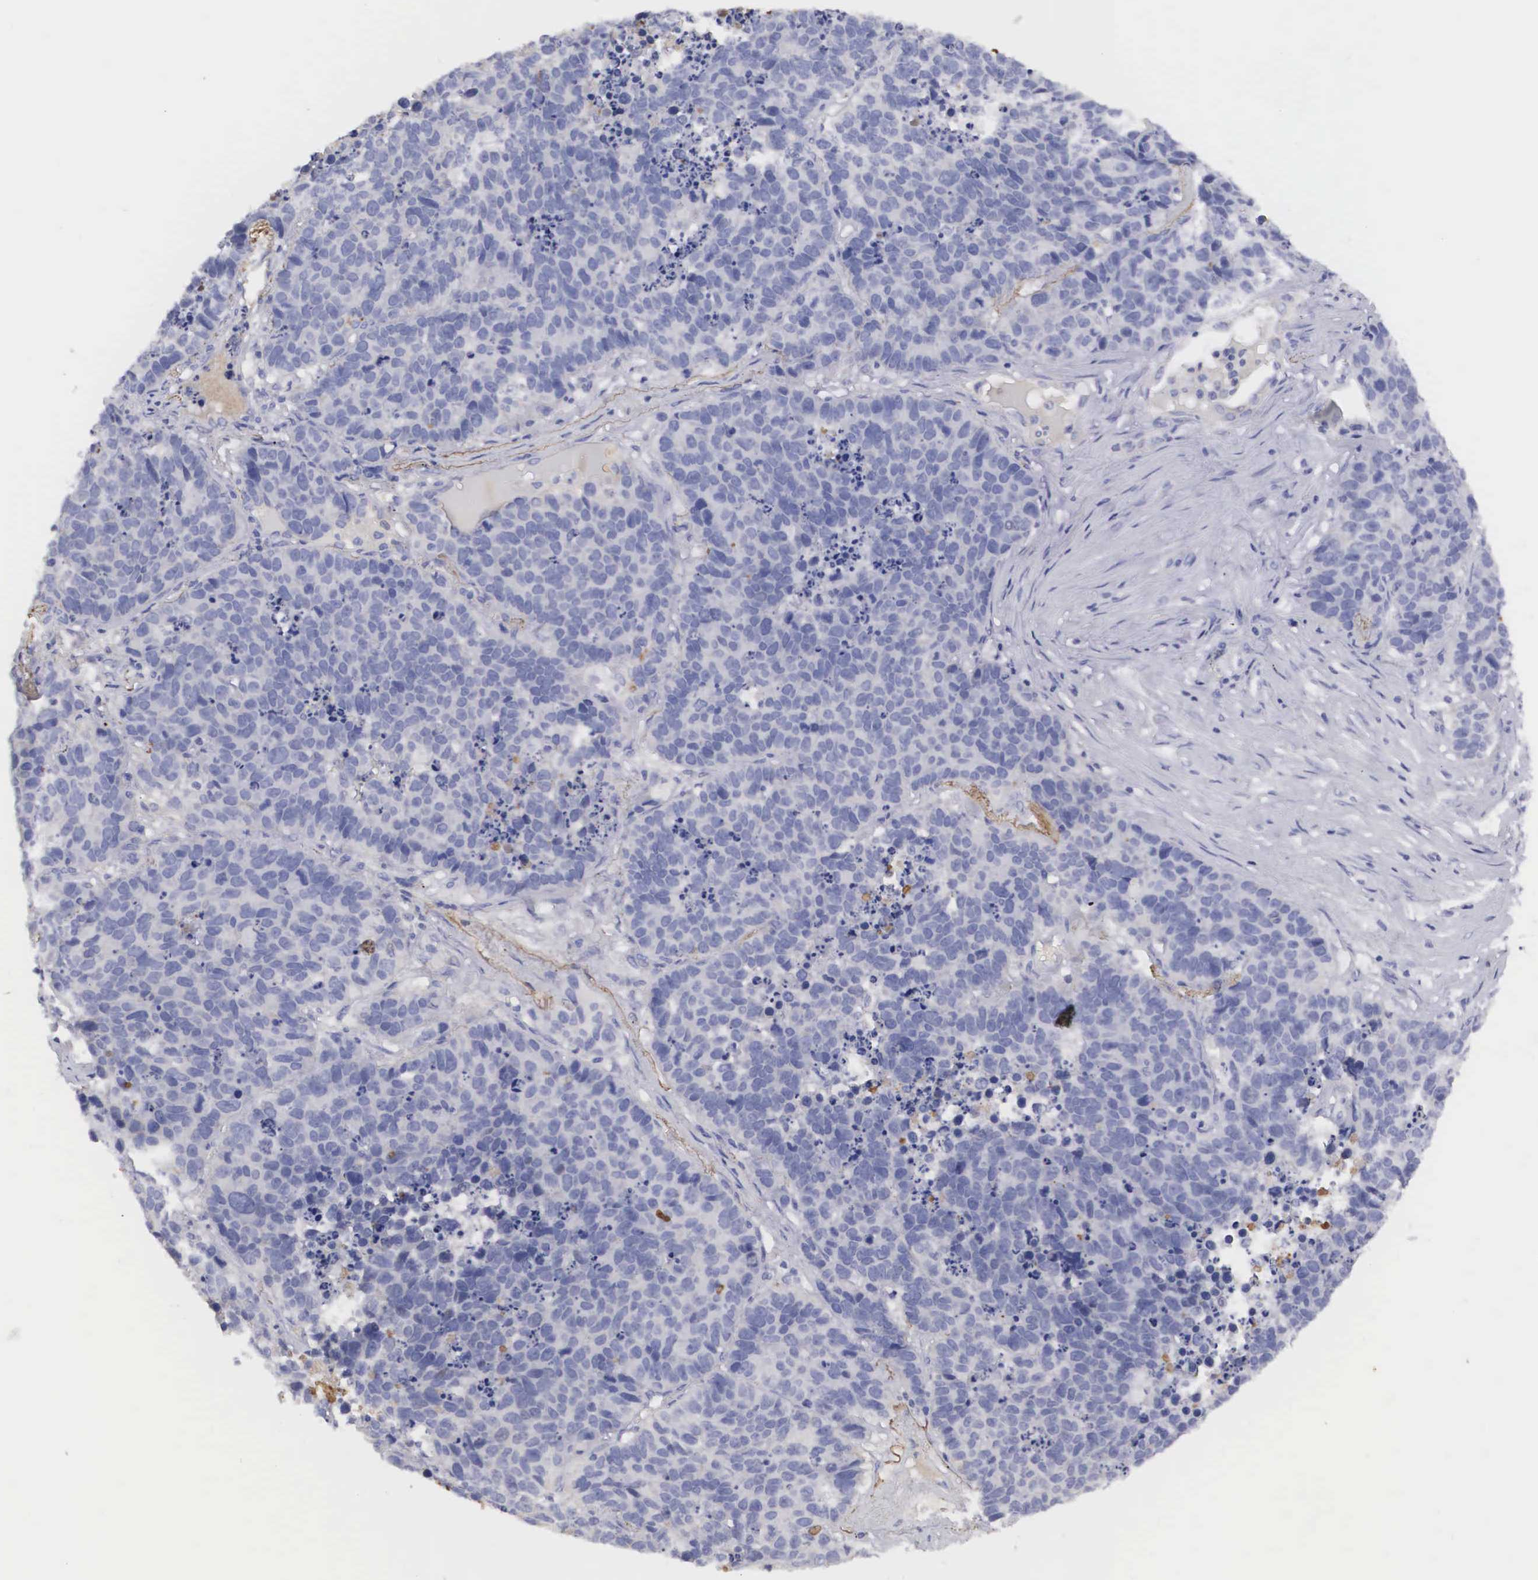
{"staining": {"intensity": "negative", "quantity": "none", "location": "none"}, "tissue": "lung cancer", "cell_type": "Tumor cells", "image_type": "cancer", "snomed": [{"axis": "morphology", "description": "Carcinoid, malignant, NOS"}, {"axis": "topography", "description": "Lung"}], "caption": "The micrograph exhibits no significant staining in tumor cells of malignant carcinoid (lung). Nuclei are stained in blue.", "gene": "CLU", "patient": {"sex": "male", "age": 60}}